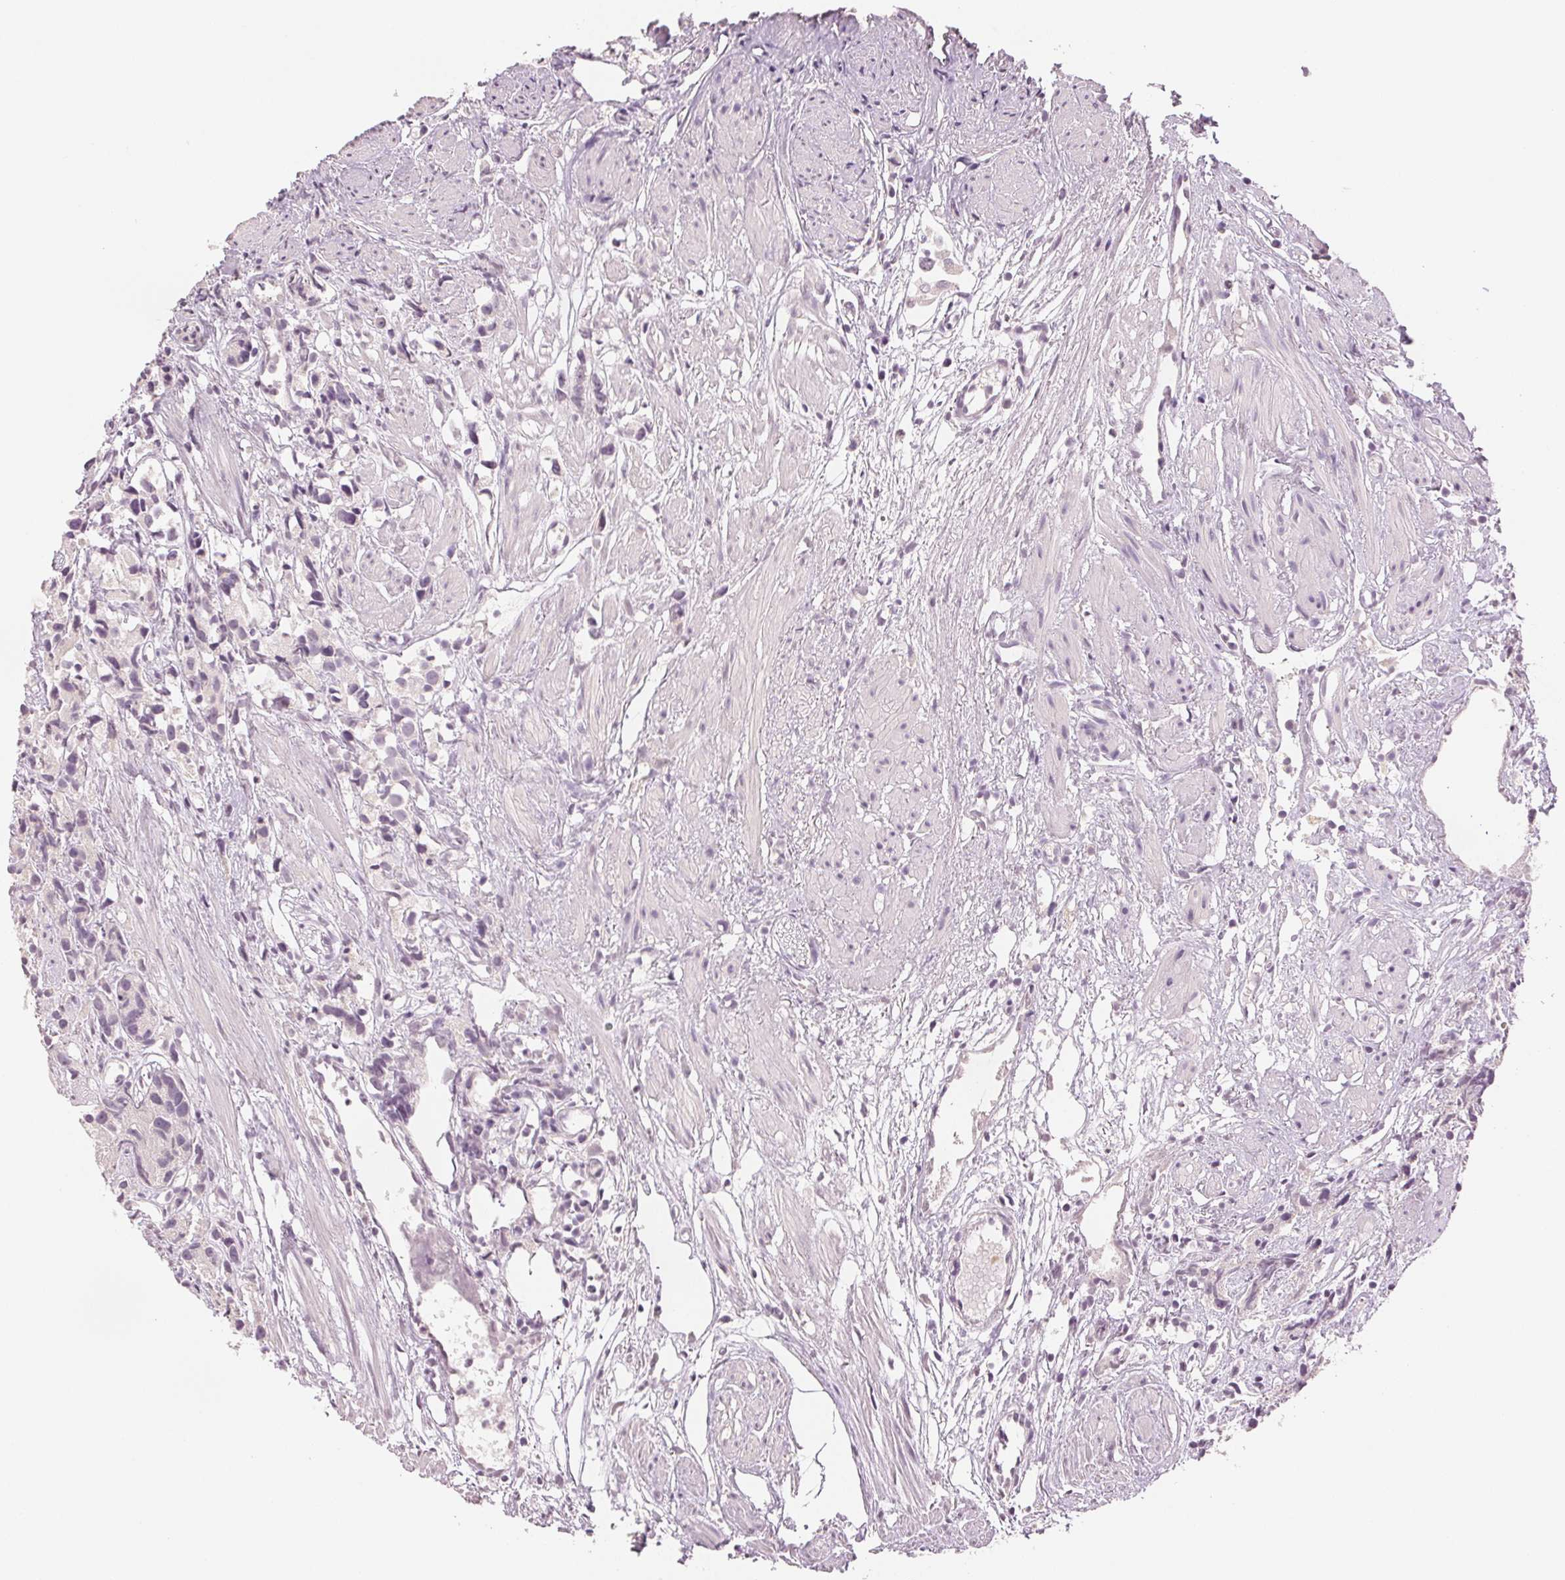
{"staining": {"intensity": "negative", "quantity": "none", "location": "none"}, "tissue": "prostate cancer", "cell_type": "Tumor cells", "image_type": "cancer", "snomed": [{"axis": "morphology", "description": "Adenocarcinoma, High grade"}, {"axis": "topography", "description": "Prostate"}], "caption": "High magnification brightfield microscopy of prostate cancer (adenocarcinoma (high-grade)) stained with DAB (3,3'-diaminobenzidine) (brown) and counterstained with hematoxylin (blue): tumor cells show no significant positivity.", "gene": "SCGN", "patient": {"sex": "male", "age": 68}}